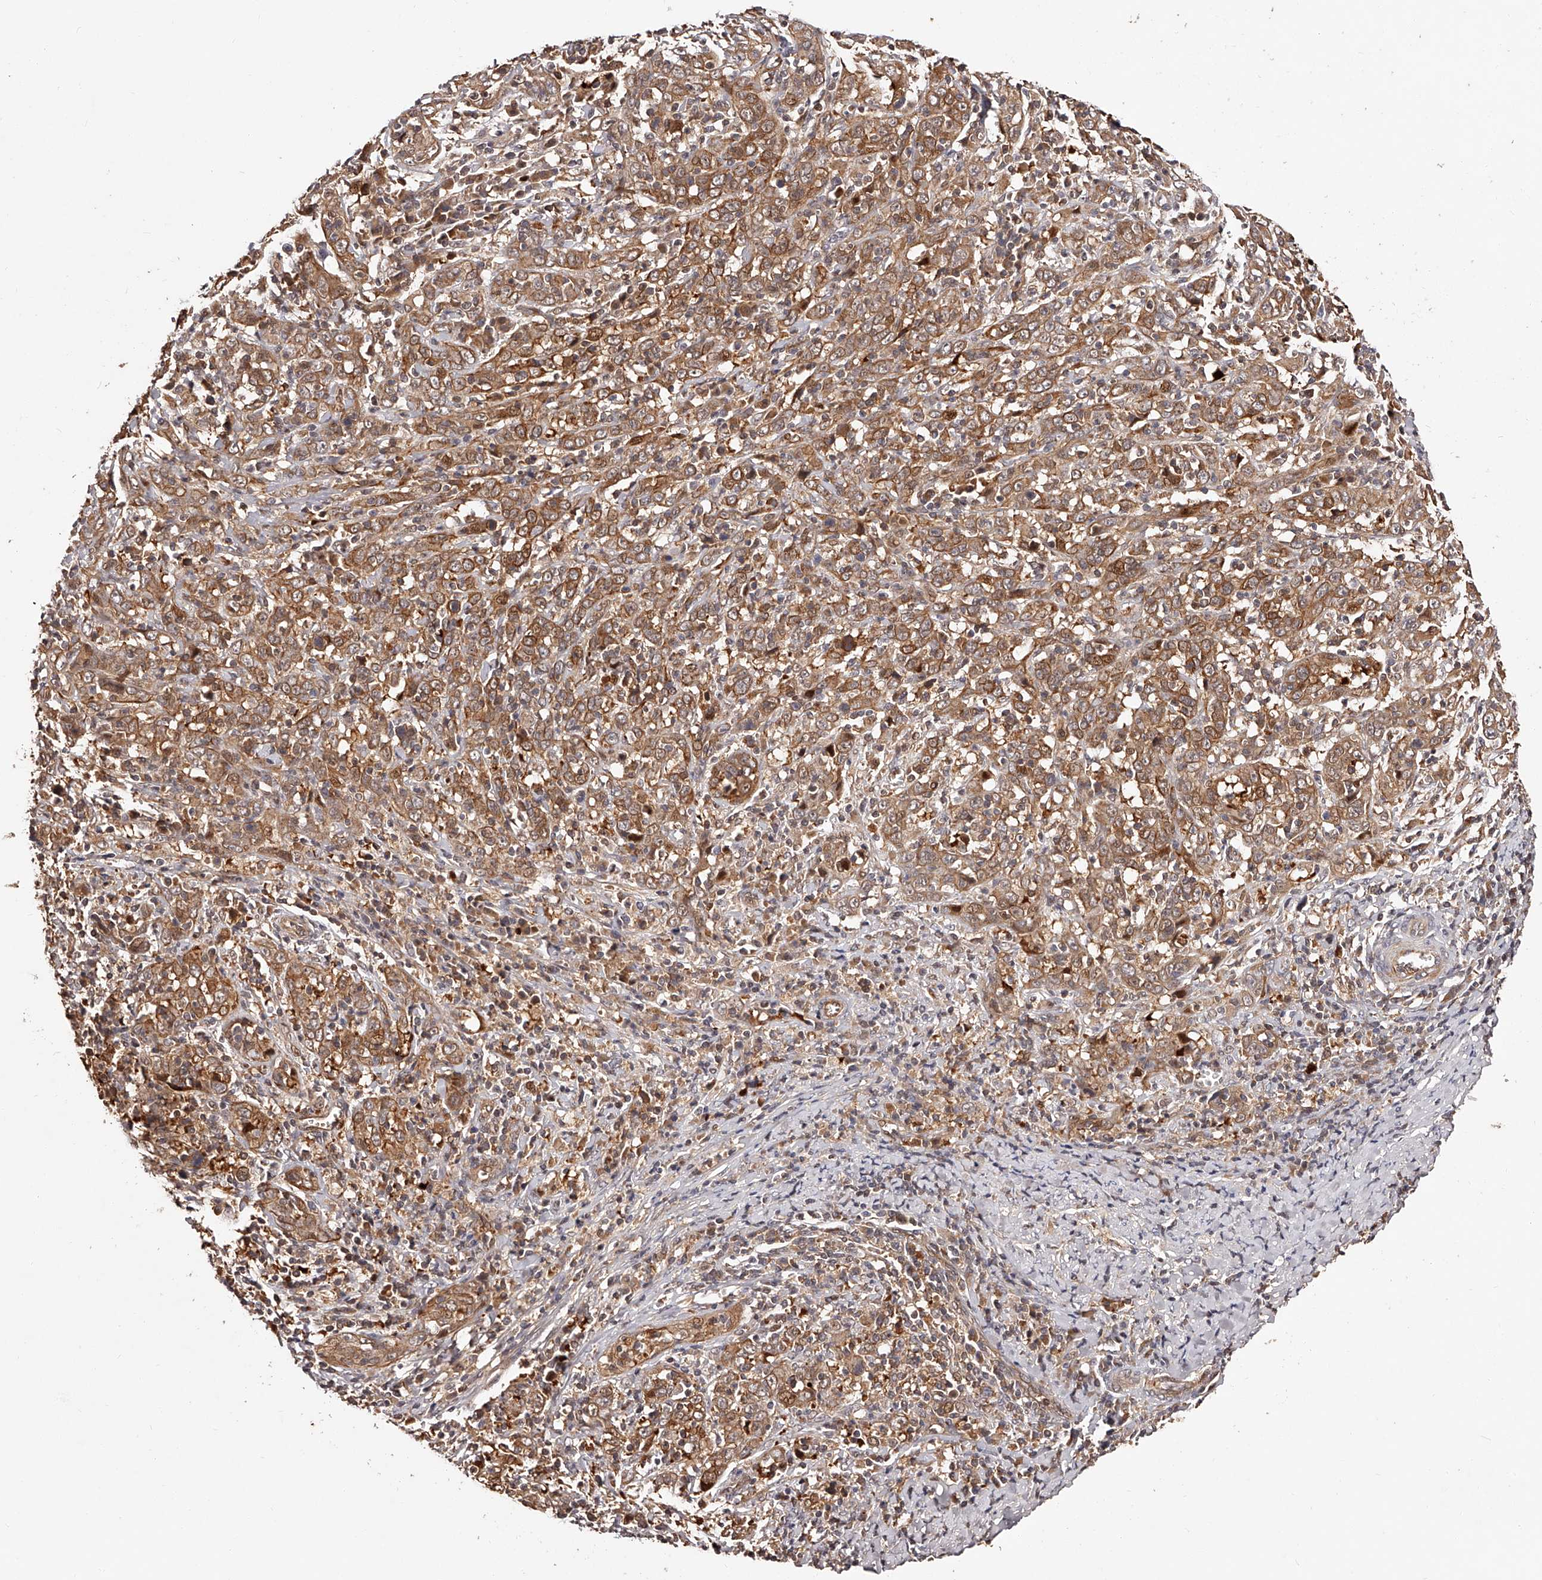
{"staining": {"intensity": "moderate", "quantity": ">75%", "location": "cytoplasmic/membranous"}, "tissue": "cervical cancer", "cell_type": "Tumor cells", "image_type": "cancer", "snomed": [{"axis": "morphology", "description": "Squamous cell carcinoma, NOS"}, {"axis": "topography", "description": "Cervix"}], "caption": "A brown stain shows moderate cytoplasmic/membranous positivity of a protein in cervical cancer (squamous cell carcinoma) tumor cells. Ihc stains the protein of interest in brown and the nuclei are stained blue.", "gene": "CUL7", "patient": {"sex": "female", "age": 46}}